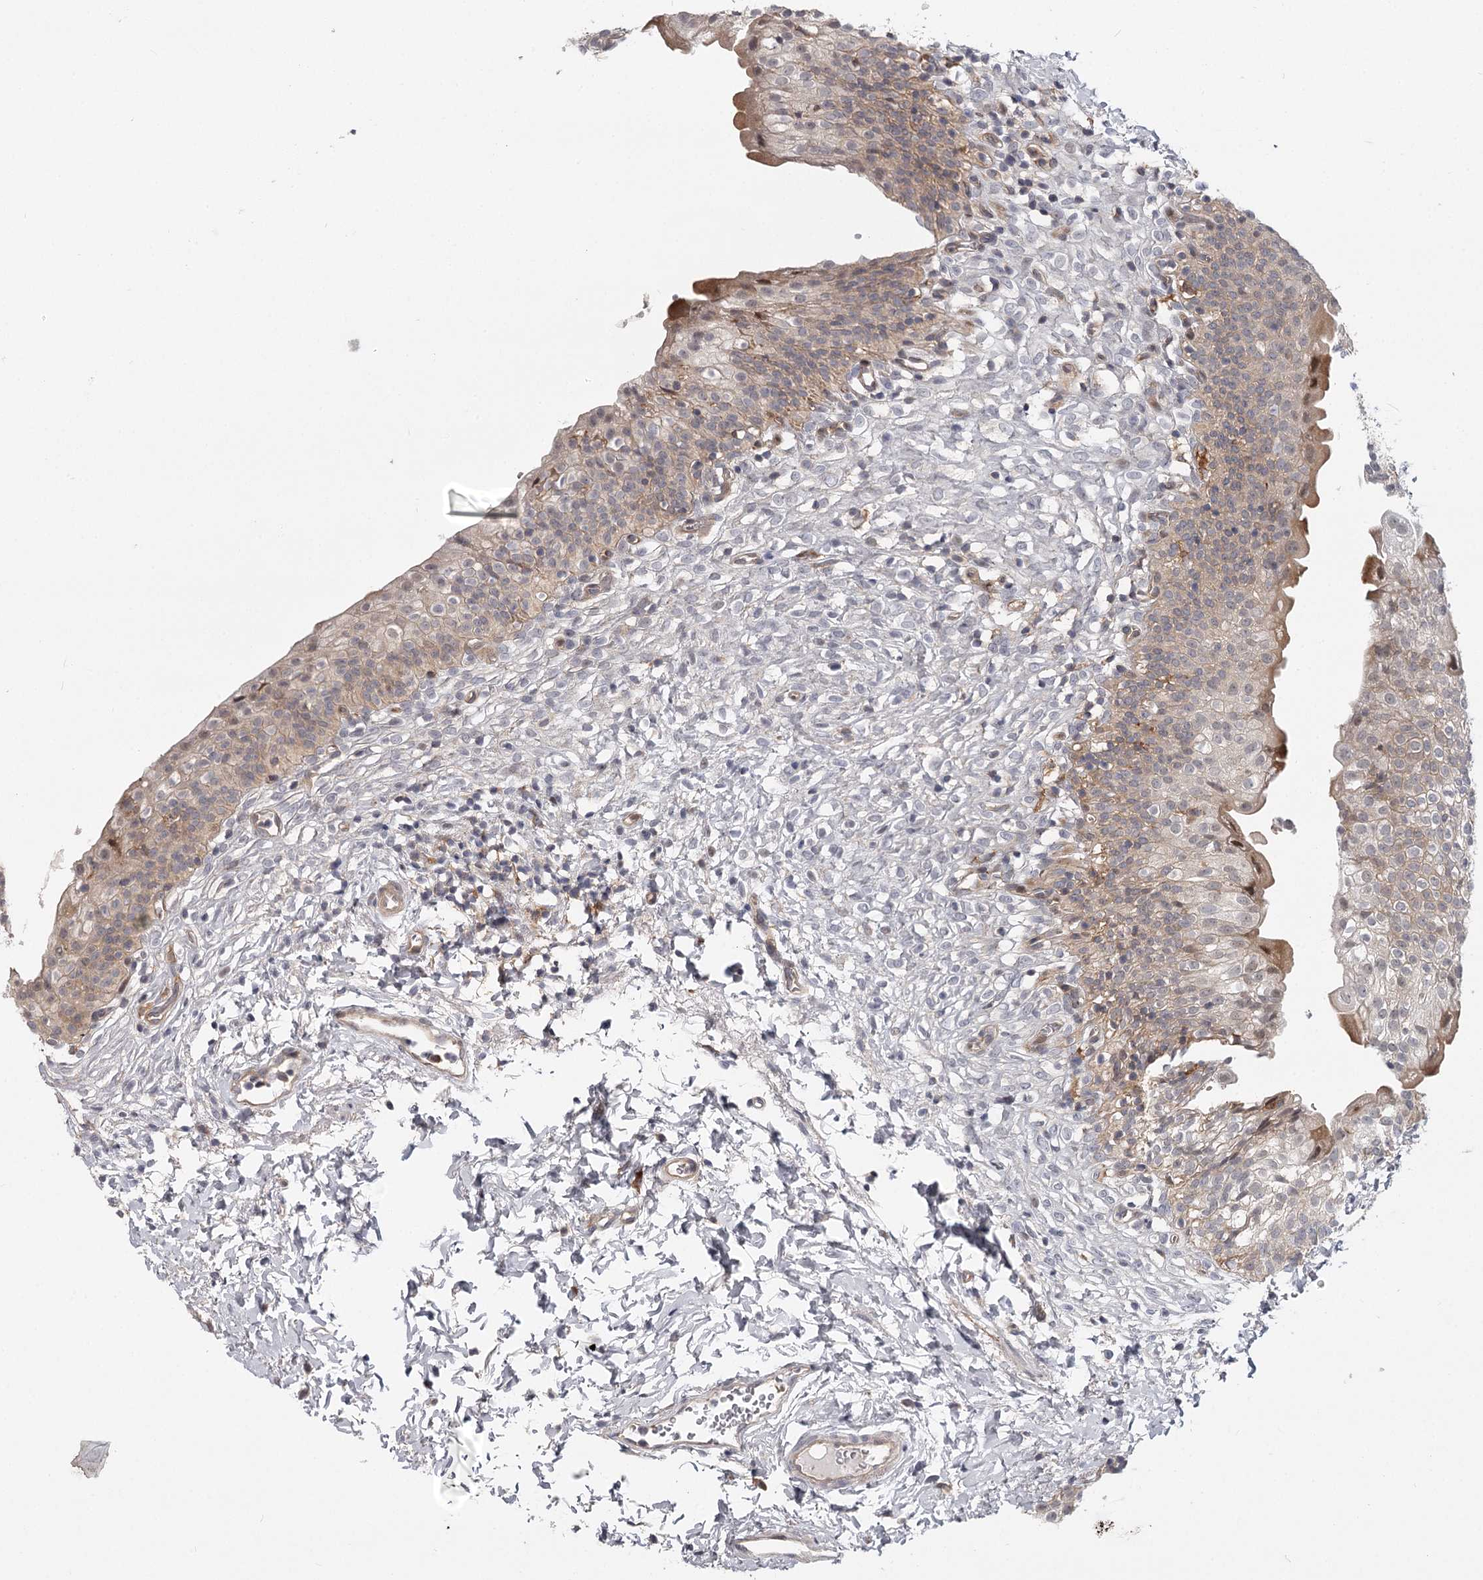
{"staining": {"intensity": "weak", "quantity": "25%-75%", "location": "cytoplasmic/membranous"}, "tissue": "urinary bladder", "cell_type": "Urothelial cells", "image_type": "normal", "snomed": [{"axis": "morphology", "description": "Normal tissue, NOS"}, {"axis": "topography", "description": "Urinary bladder"}], "caption": "Protein staining shows weak cytoplasmic/membranous positivity in approximately 25%-75% of urothelial cells in benign urinary bladder. Nuclei are stained in blue.", "gene": "CCNG2", "patient": {"sex": "male", "age": 55}}